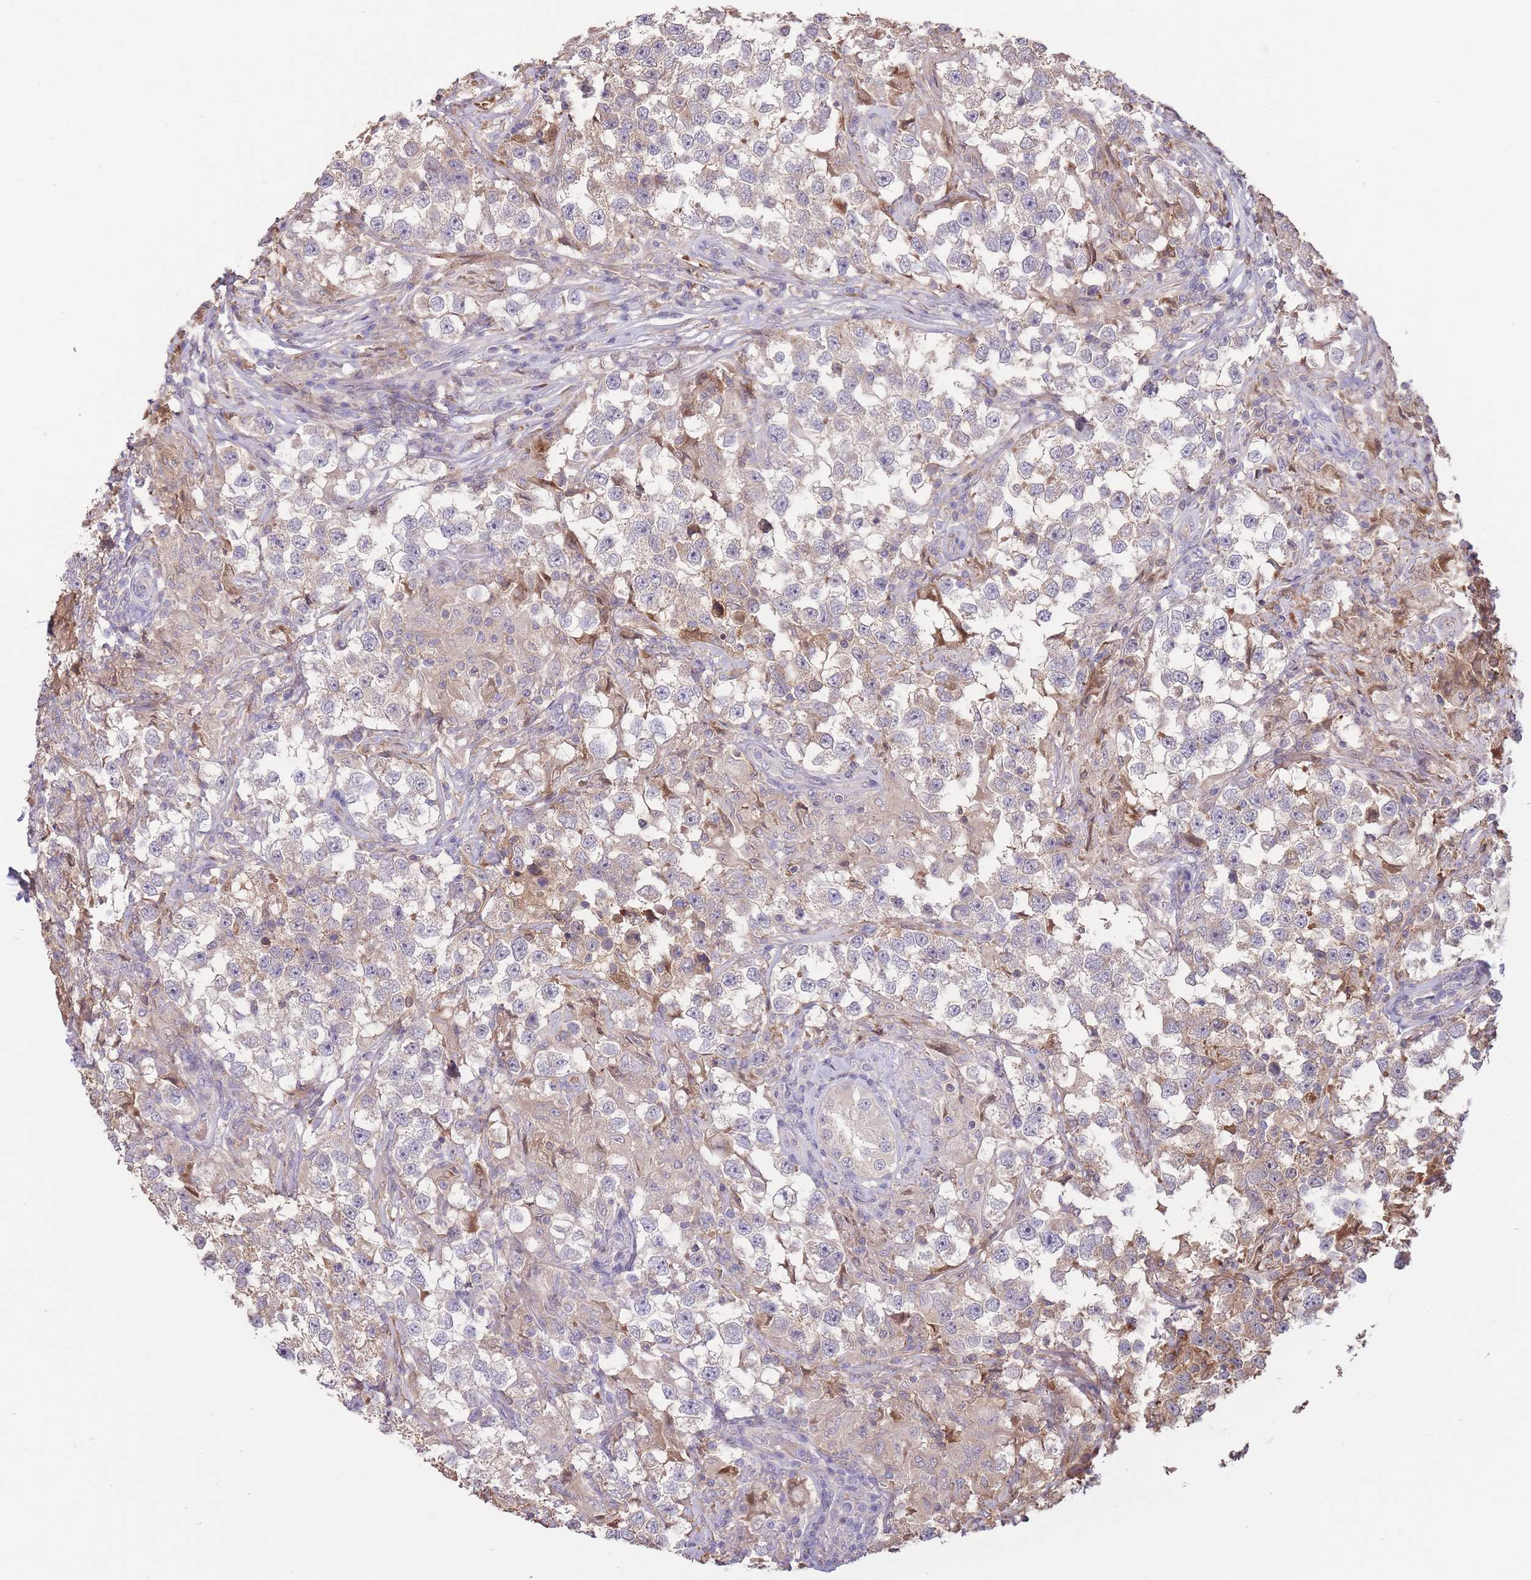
{"staining": {"intensity": "negative", "quantity": "none", "location": "none"}, "tissue": "testis cancer", "cell_type": "Tumor cells", "image_type": "cancer", "snomed": [{"axis": "morphology", "description": "Seminoma, NOS"}, {"axis": "topography", "description": "Testis"}], "caption": "Human testis seminoma stained for a protein using IHC displays no positivity in tumor cells.", "gene": "ZNF304", "patient": {"sex": "male", "age": 46}}